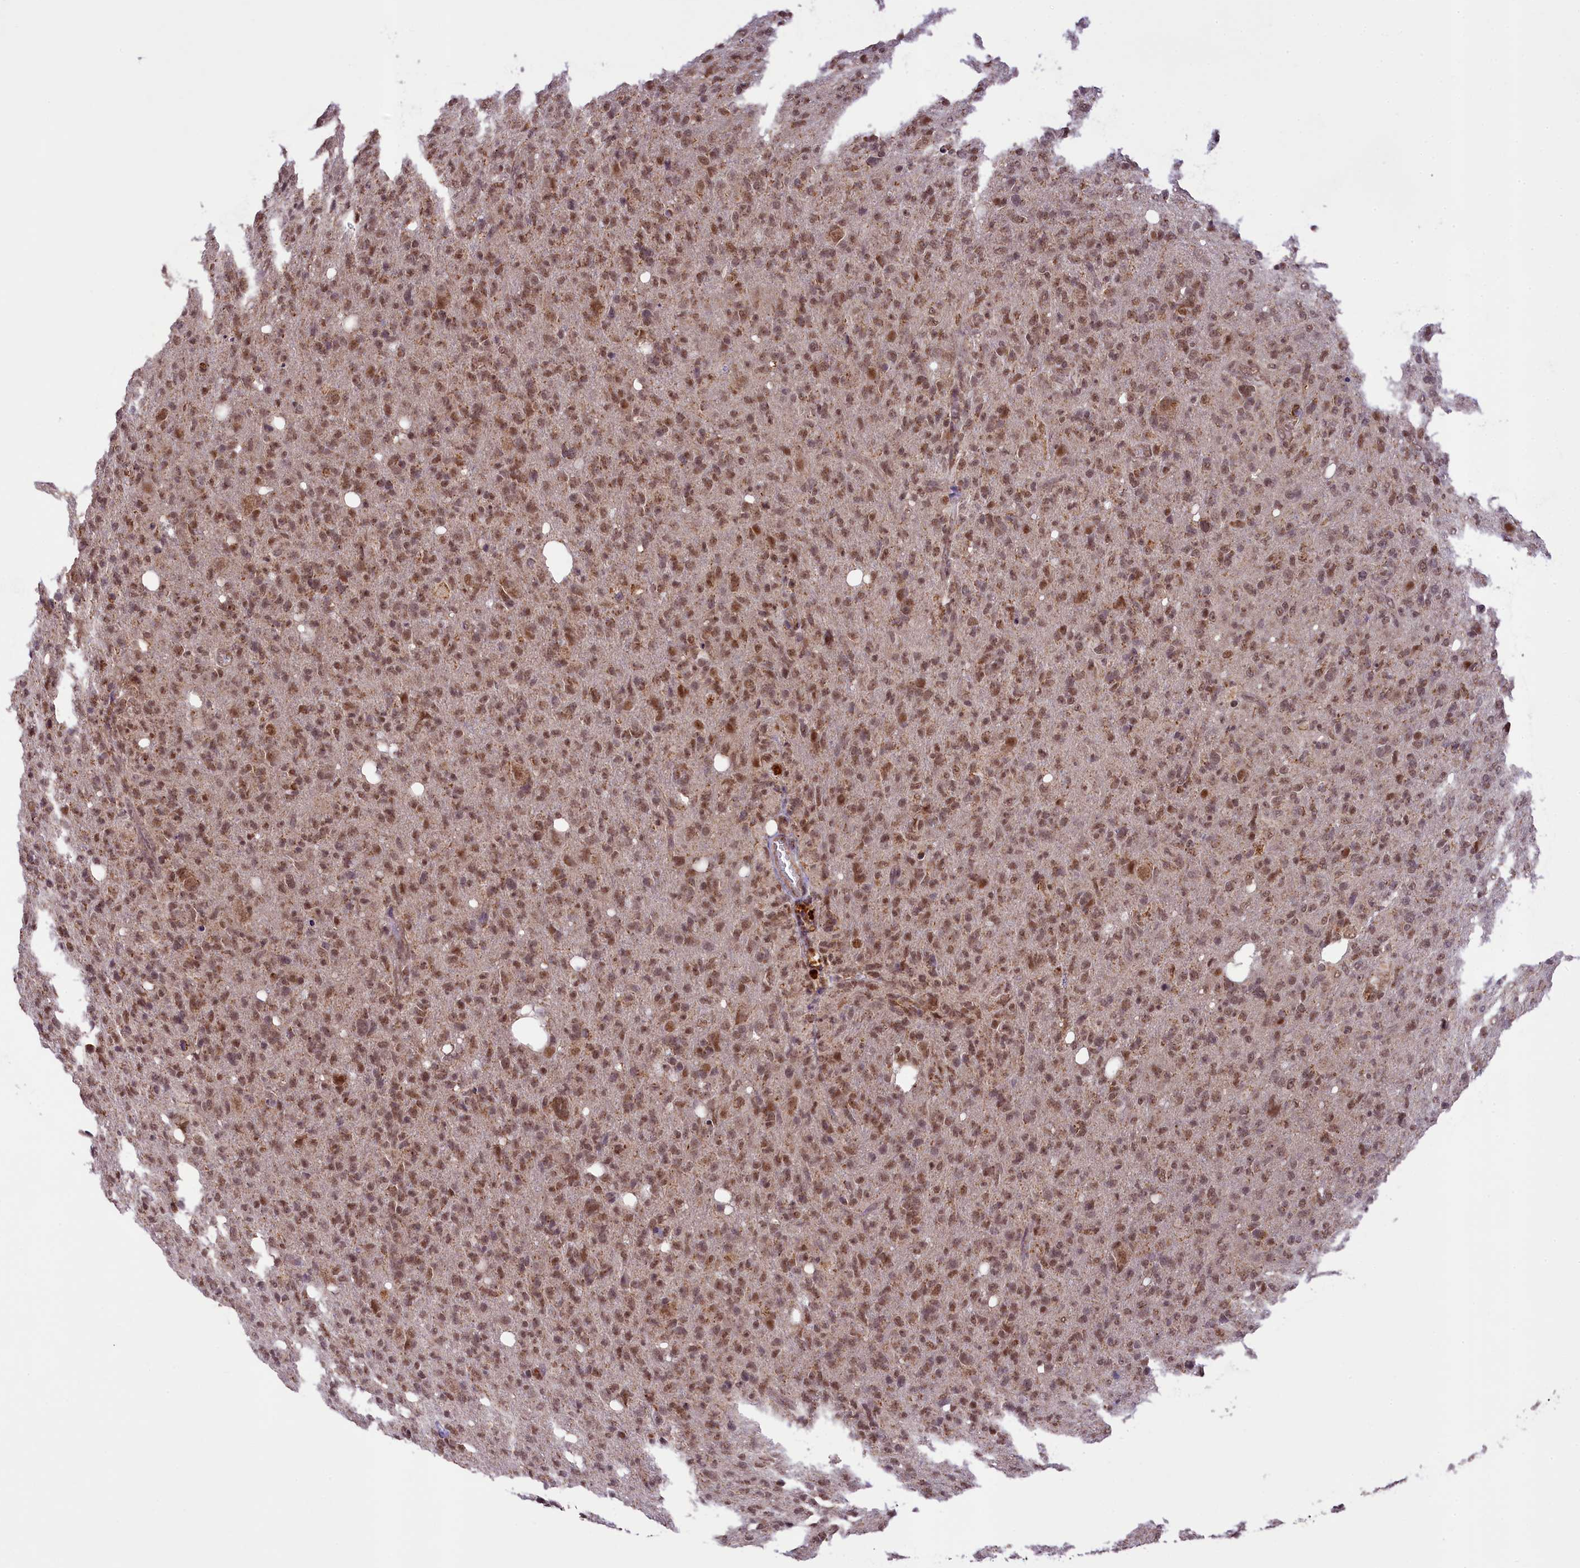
{"staining": {"intensity": "moderate", "quantity": ">75%", "location": "cytoplasmic/membranous,nuclear"}, "tissue": "glioma", "cell_type": "Tumor cells", "image_type": "cancer", "snomed": [{"axis": "morphology", "description": "Glioma, malignant, High grade"}, {"axis": "topography", "description": "Brain"}], "caption": "Immunohistochemical staining of human glioma shows moderate cytoplasmic/membranous and nuclear protein expression in approximately >75% of tumor cells. The staining is performed using DAB (3,3'-diaminobenzidine) brown chromogen to label protein expression. The nuclei are counter-stained blue using hematoxylin.", "gene": "PAF1", "patient": {"sex": "female", "age": 57}}